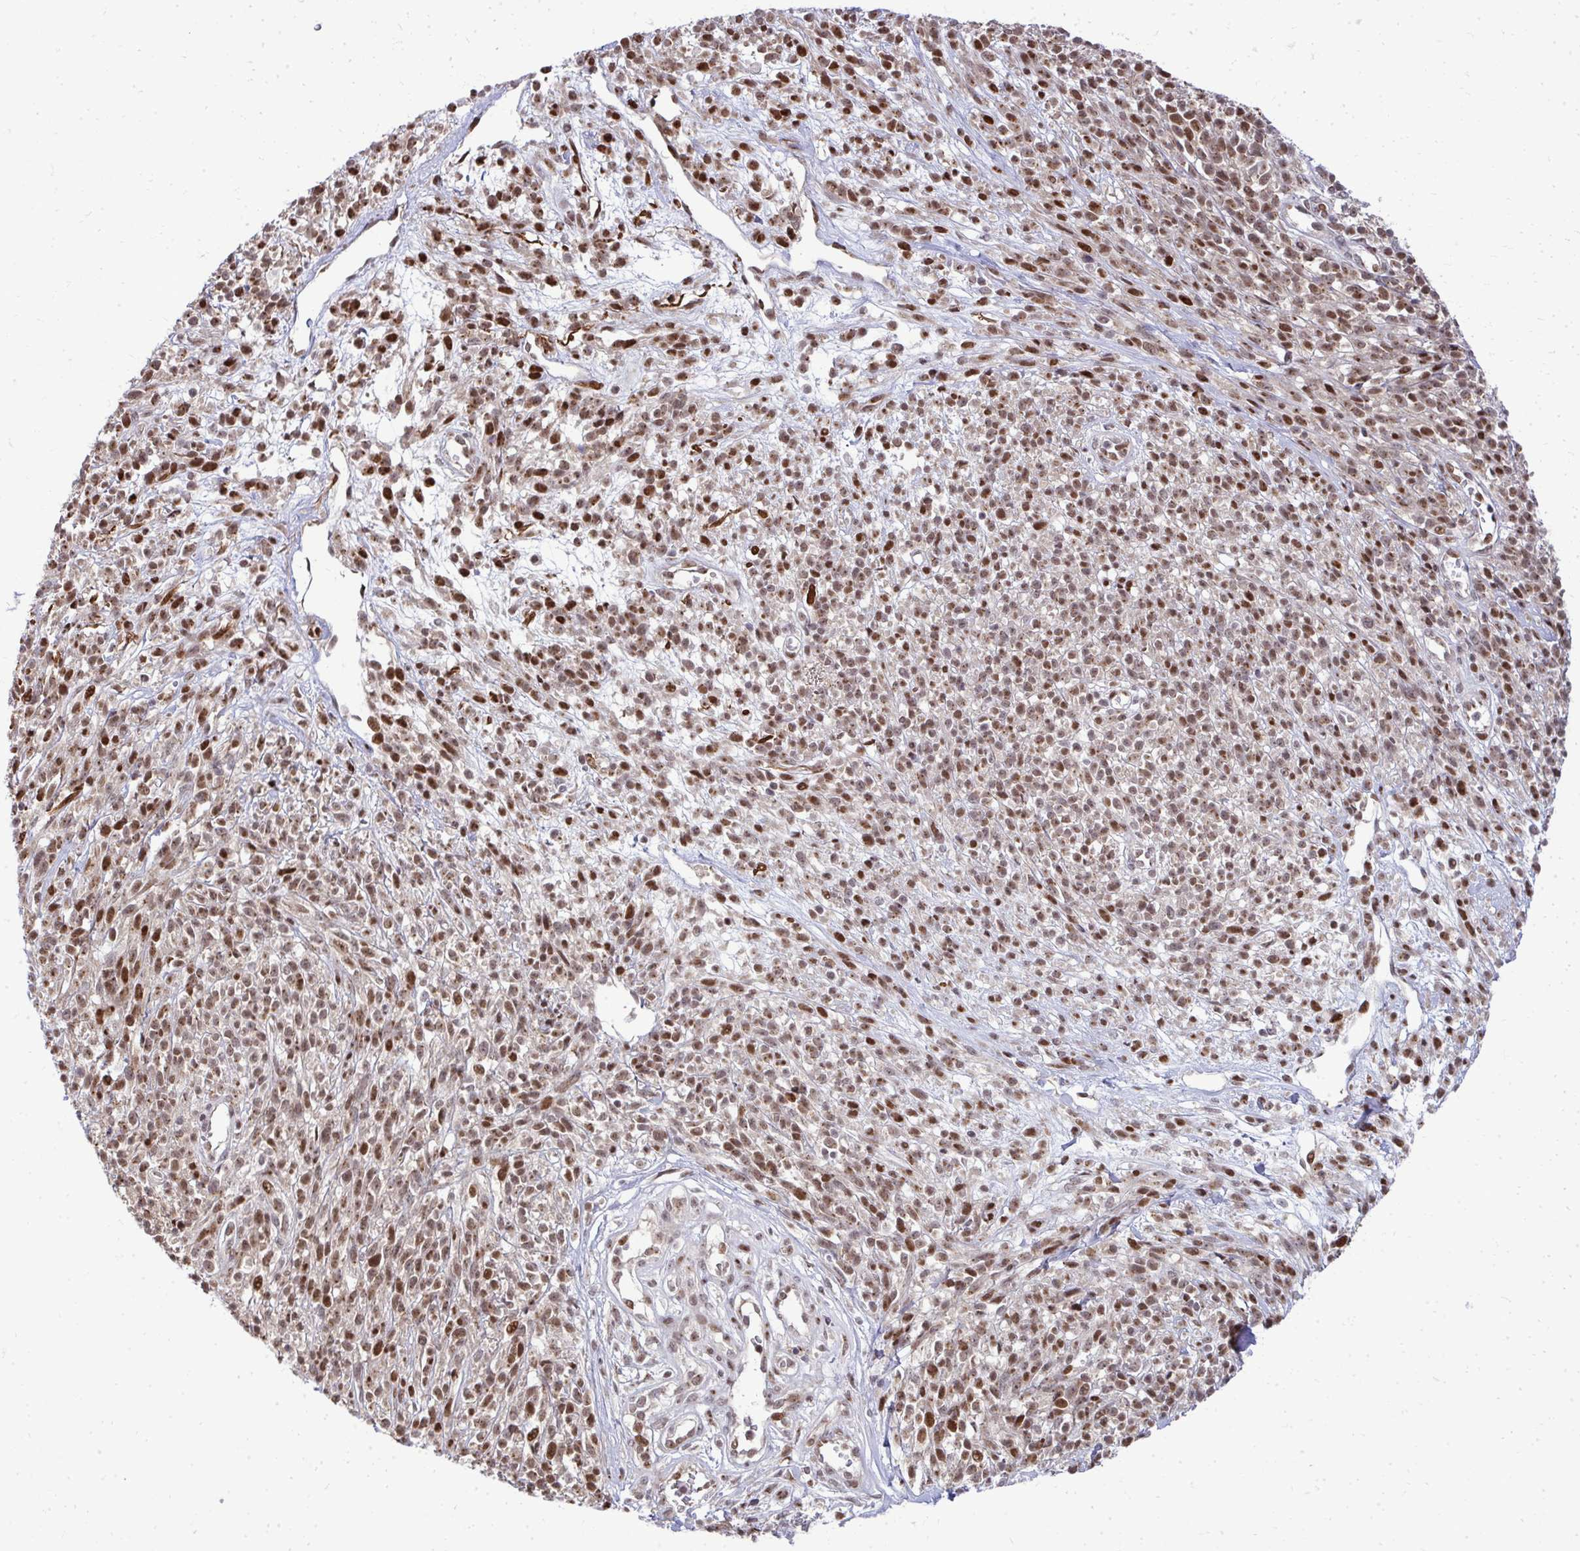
{"staining": {"intensity": "moderate", "quantity": ">75%", "location": "cytoplasmic/membranous,nuclear"}, "tissue": "melanoma", "cell_type": "Tumor cells", "image_type": "cancer", "snomed": [{"axis": "morphology", "description": "Malignant melanoma, NOS"}, {"axis": "topography", "description": "Skin"}, {"axis": "topography", "description": "Skin of trunk"}], "caption": "Human melanoma stained with a brown dye displays moderate cytoplasmic/membranous and nuclear positive expression in about >75% of tumor cells.", "gene": "PIGY", "patient": {"sex": "male", "age": 74}}